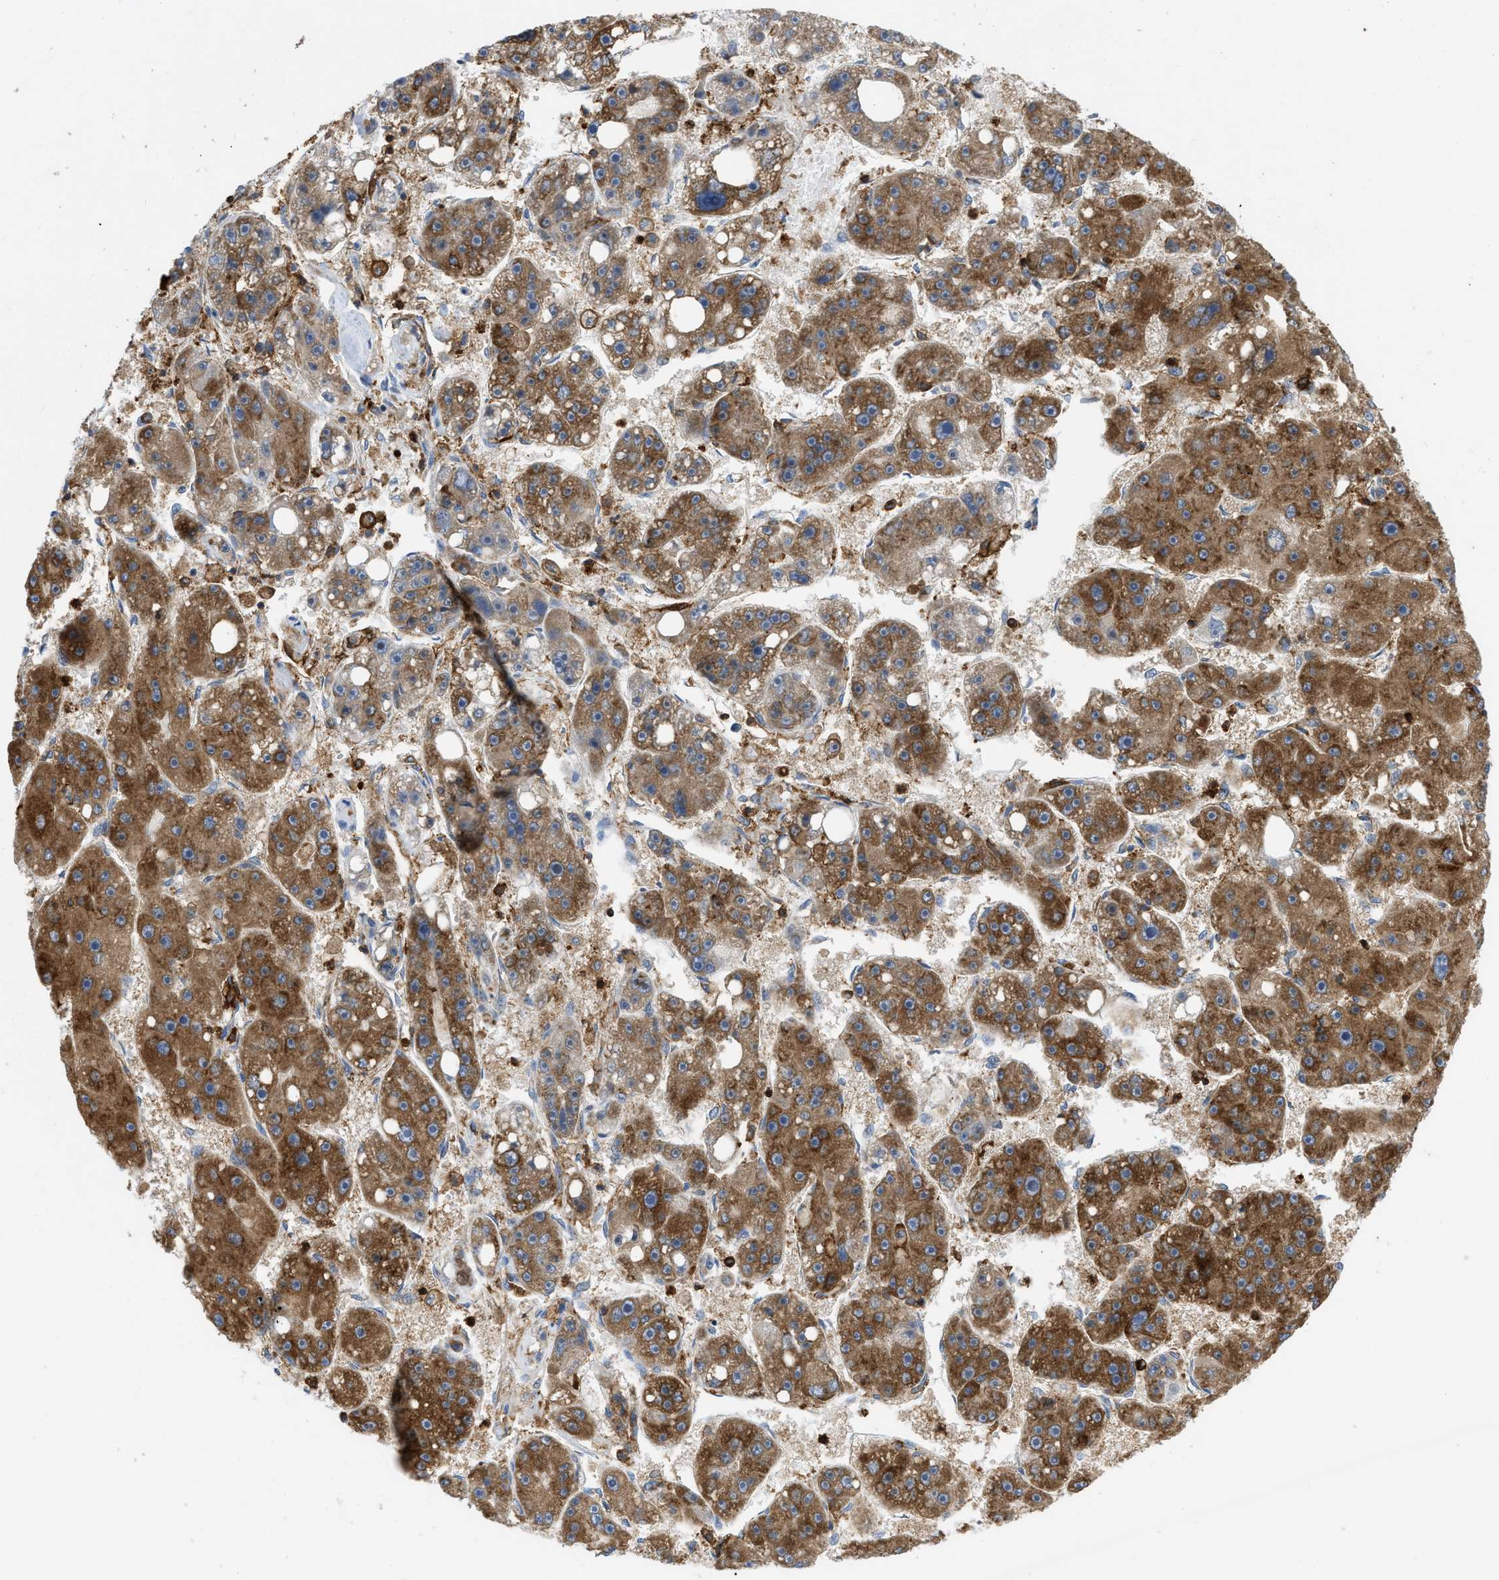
{"staining": {"intensity": "strong", "quantity": ">75%", "location": "cytoplasmic/membranous"}, "tissue": "liver cancer", "cell_type": "Tumor cells", "image_type": "cancer", "snomed": [{"axis": "morphology", "description": "Carcinoma, Hepatocellular, NOS"}, {"axis": "topography", "description": "Liver"}], "caption": "Protein staining exhibits strong cytoplasmic/membranous expression in about >75% of tumor cells in liver hepatocellular carcinoma.", "gene": "GPAT4", "patient": {"sex": "female", "age": 61}}